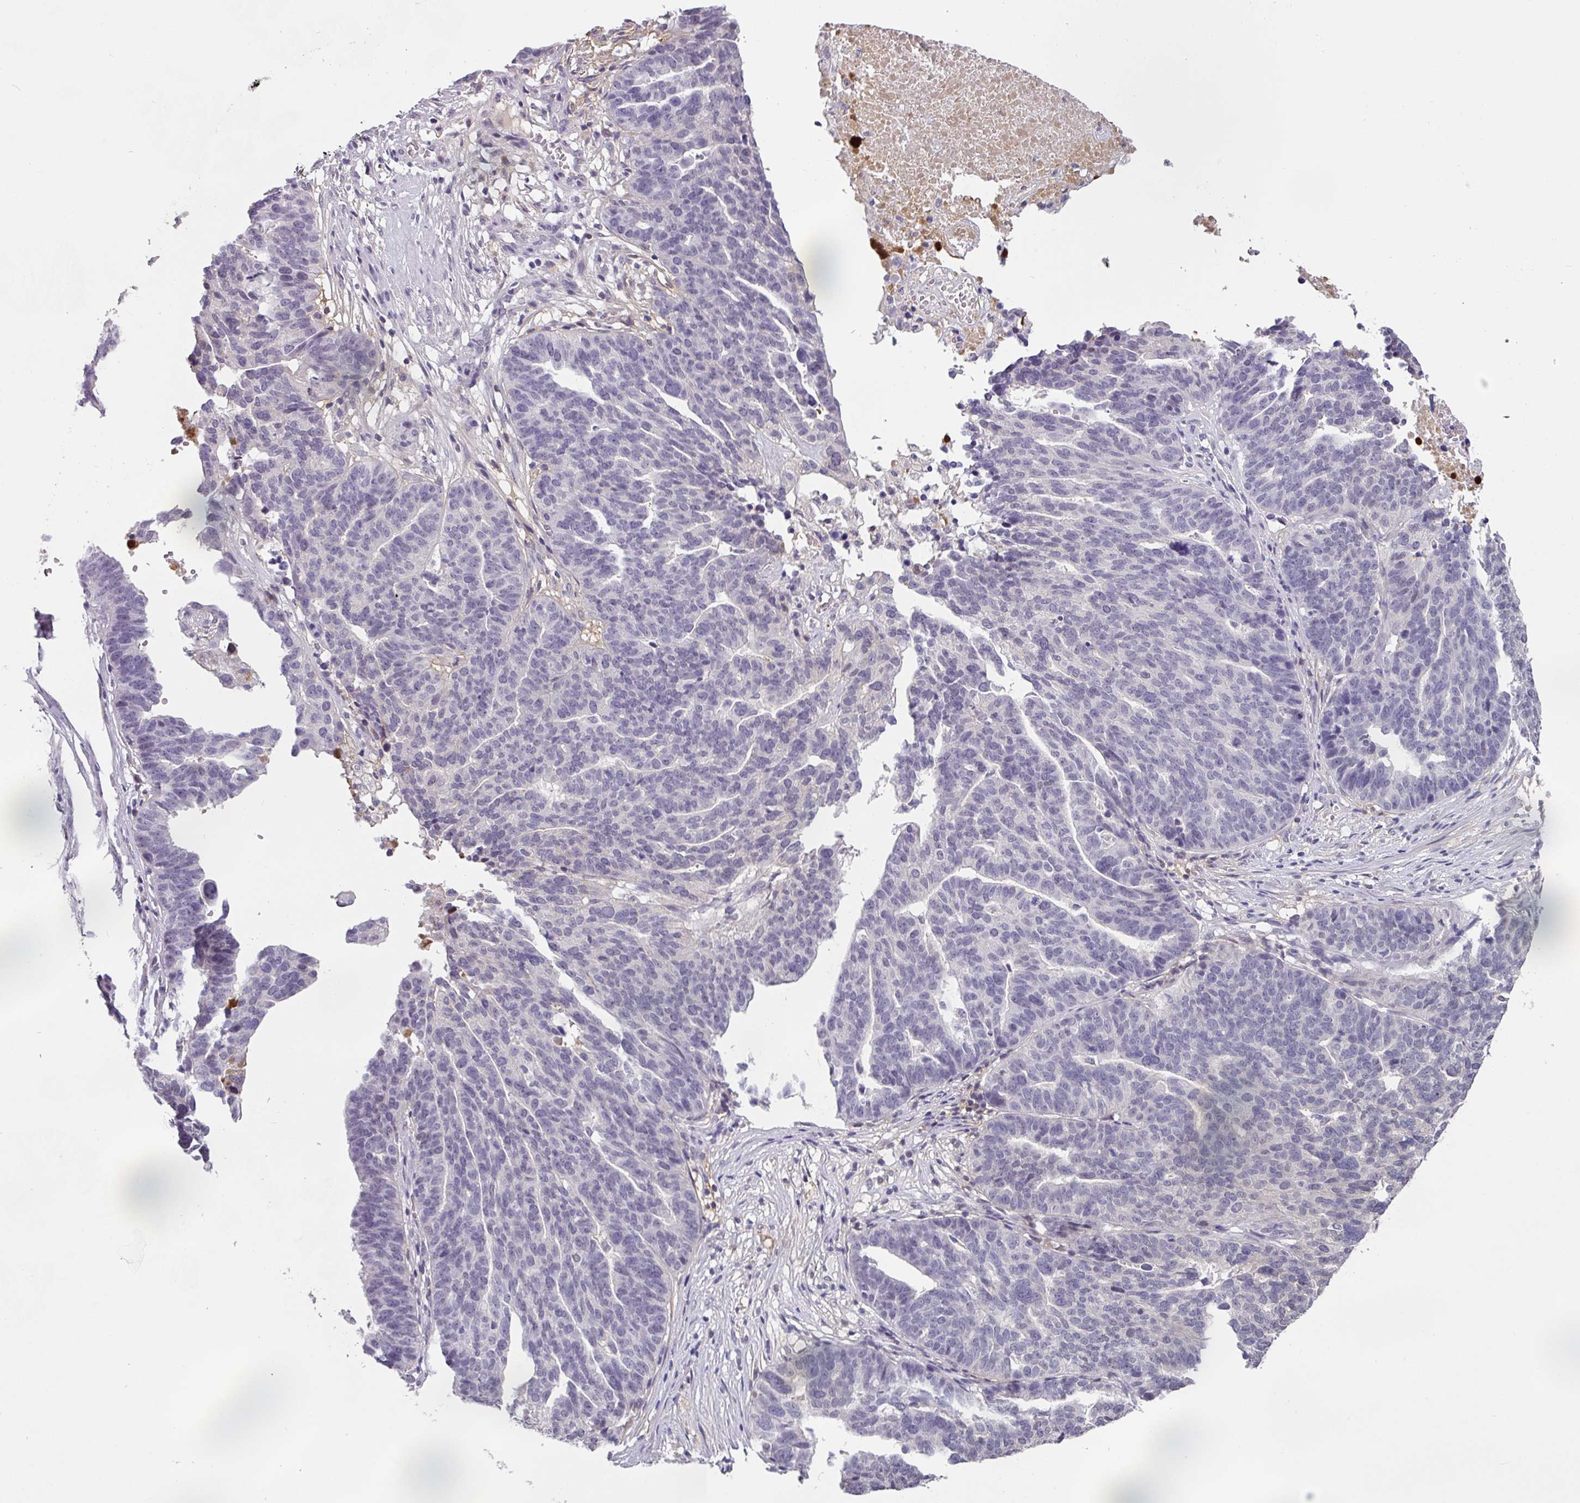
{"staining": {"intensity": "negative", "quantity": "none", "location": "none"}, "tissue": "ovarian cancer", "cell_type": "Tumor cells", "image_type": "cancer", "snomed": [{"axis": "morphology", "description": "Cystadenocarcinoma, serous, NOS"}, {"axis": "topography", "description": "Ovary"}], "caption": "Histopathology image shows no protein staining in tumor cells of ovarian cancer tissue.", "gene": "C1QB", "patient": {"sex": "female", "age": 59}}